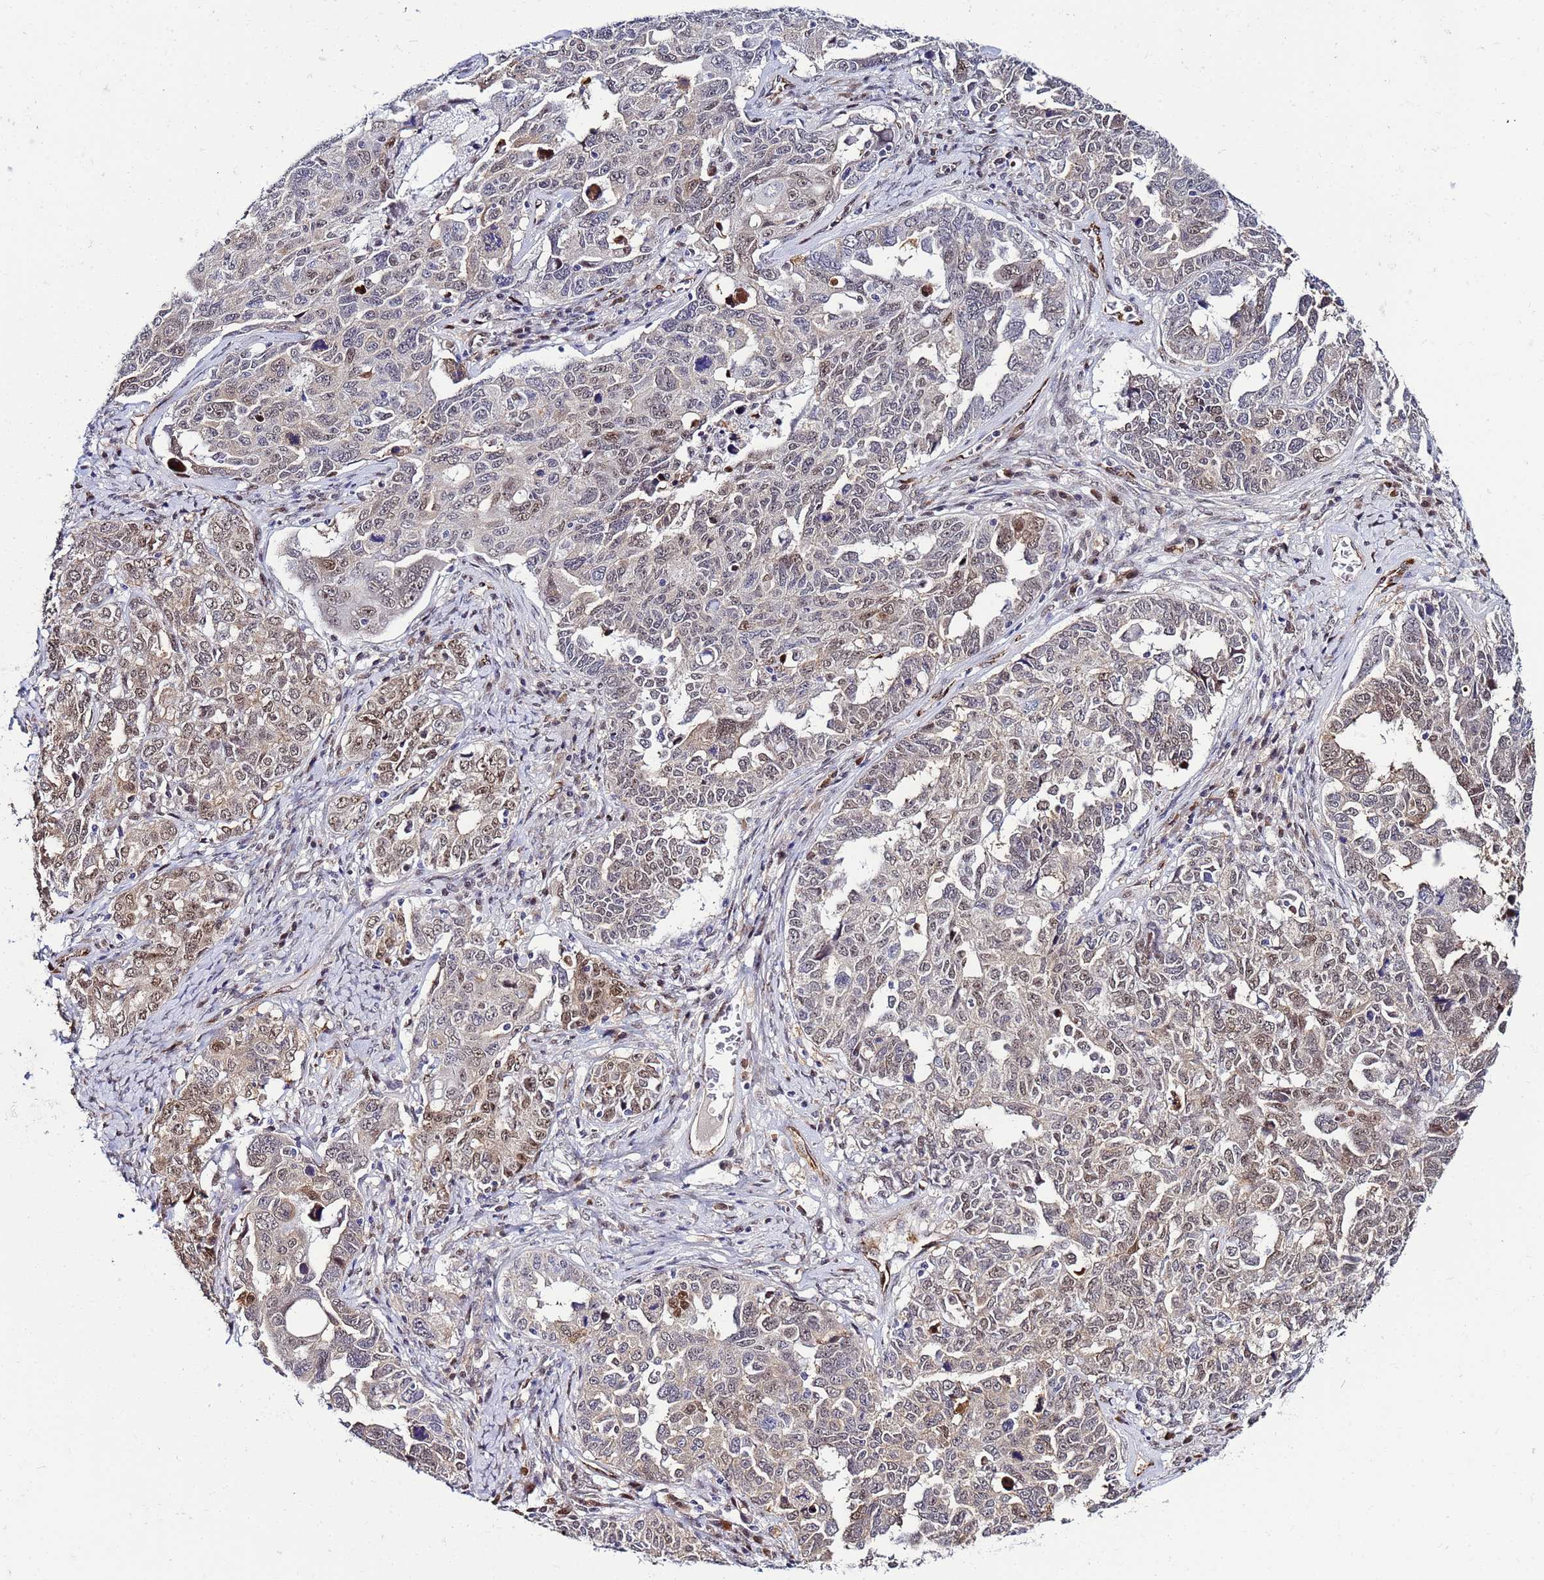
{"staining": {"intensity": "moderate", "quantity": "25%-75%", "location": "nuclear"}, "tissue": "ovarian cancer", "cell_type": "Tumor cells", "image_type": "cancer", "snomed": [{"axis": "morphology", "description": "Carcinoma, endometroid"}, {"axis": "topography", "description": "Ovary"}], "caption": "DAB immunohistochemical staining of ovarian endometroid carcinoma reveals moderate nuclear protein staining in approximately 25%-75% of tumor cells.", "gene": "SLC25A37", "patient": {"sex": "female", "age": 62}}